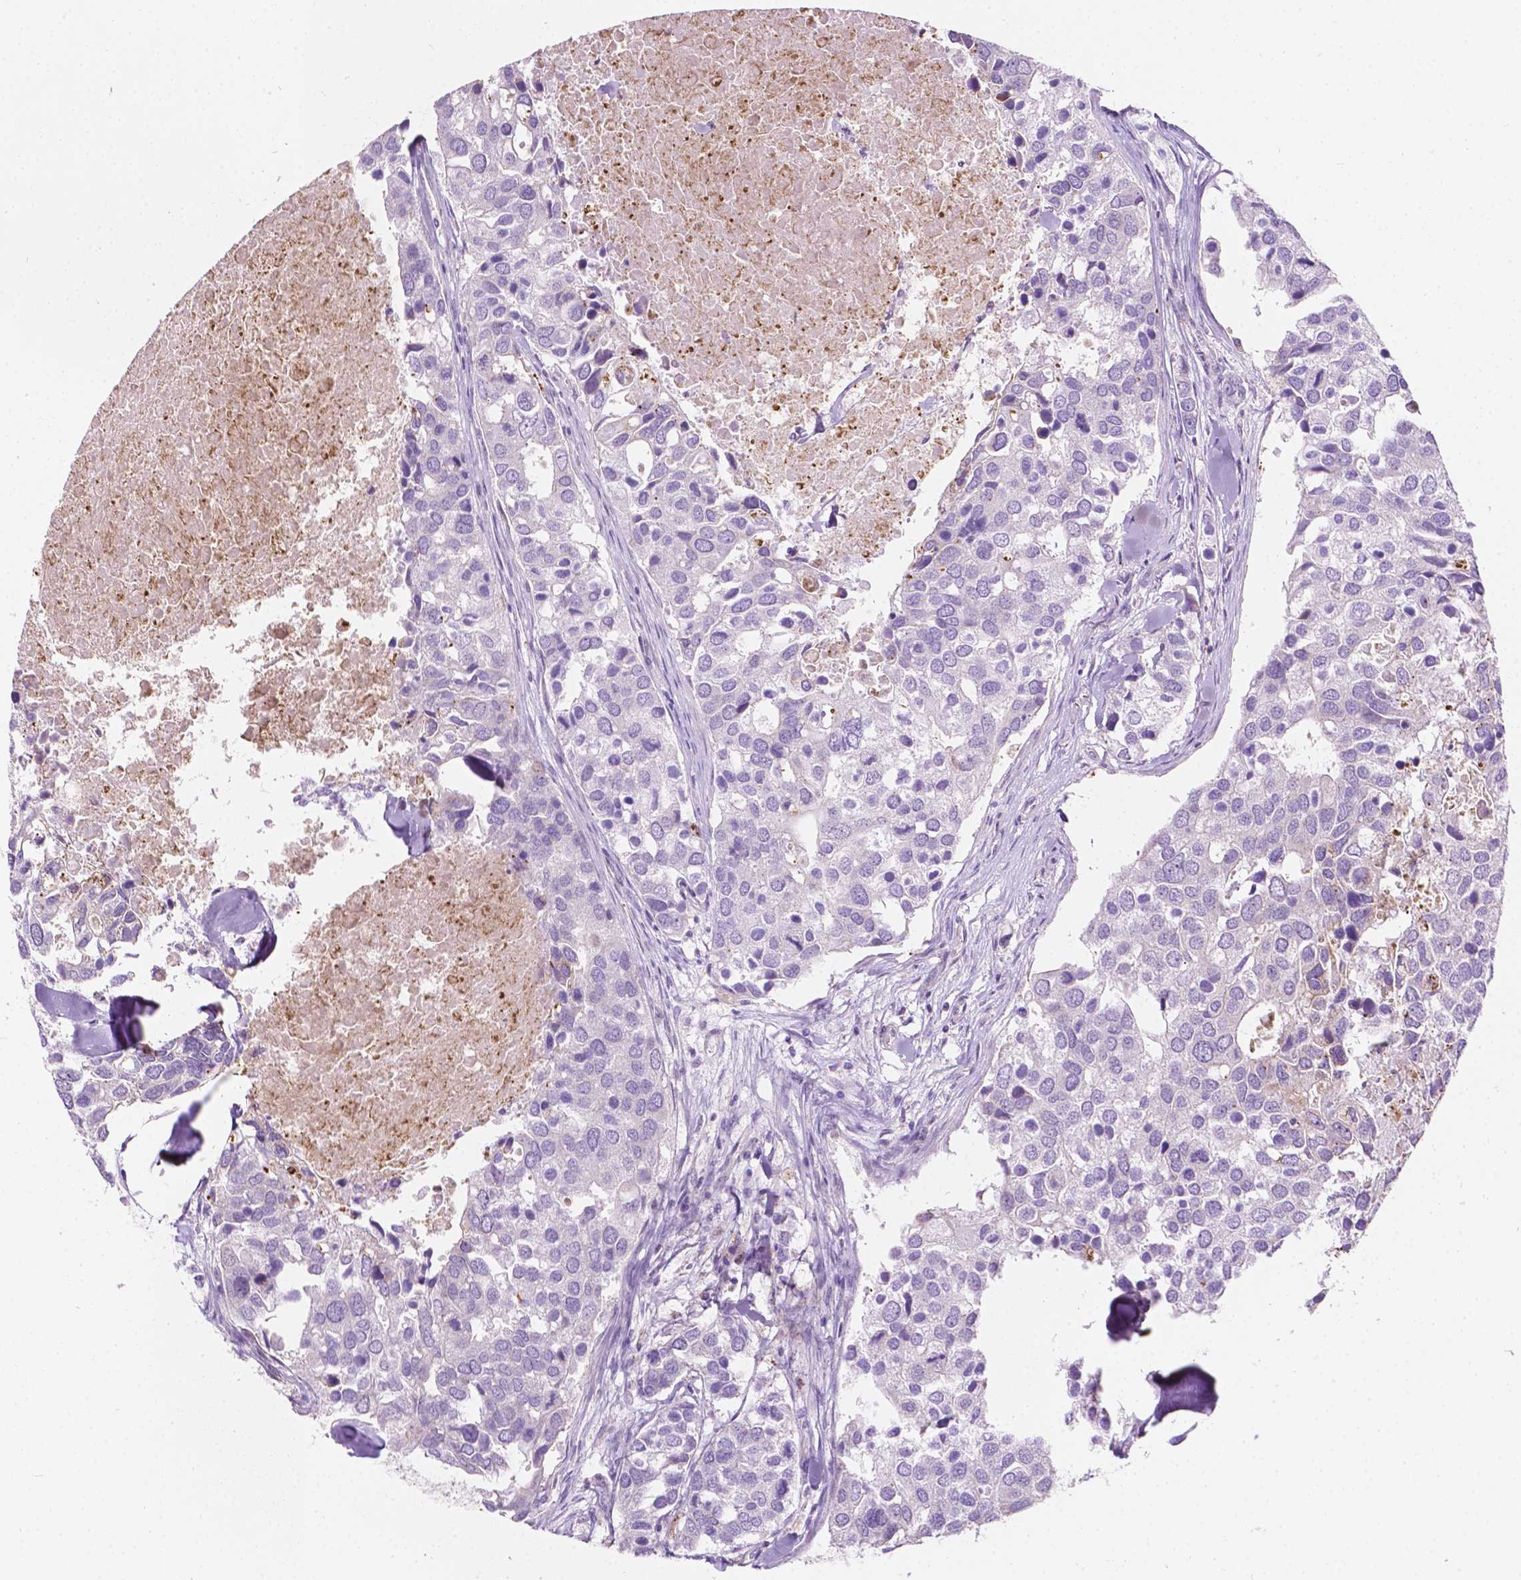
{"staining": {"intensity": "negative", "quantity": "none", "location": "none"}, "tissue": "breast cancer", "cell_type": "Tumor cells", "image_type": "cancer", "snomed": [{"axis": "morphology", "description": "Duct carcinoma"}, {"axis": "topography", "description": "Breast"}], "caption": "The micrograph displays no staining of tumor cells in breast cancer.", "gene": "NOS1AP", "patient": {"sex": "female", "age": 83}}